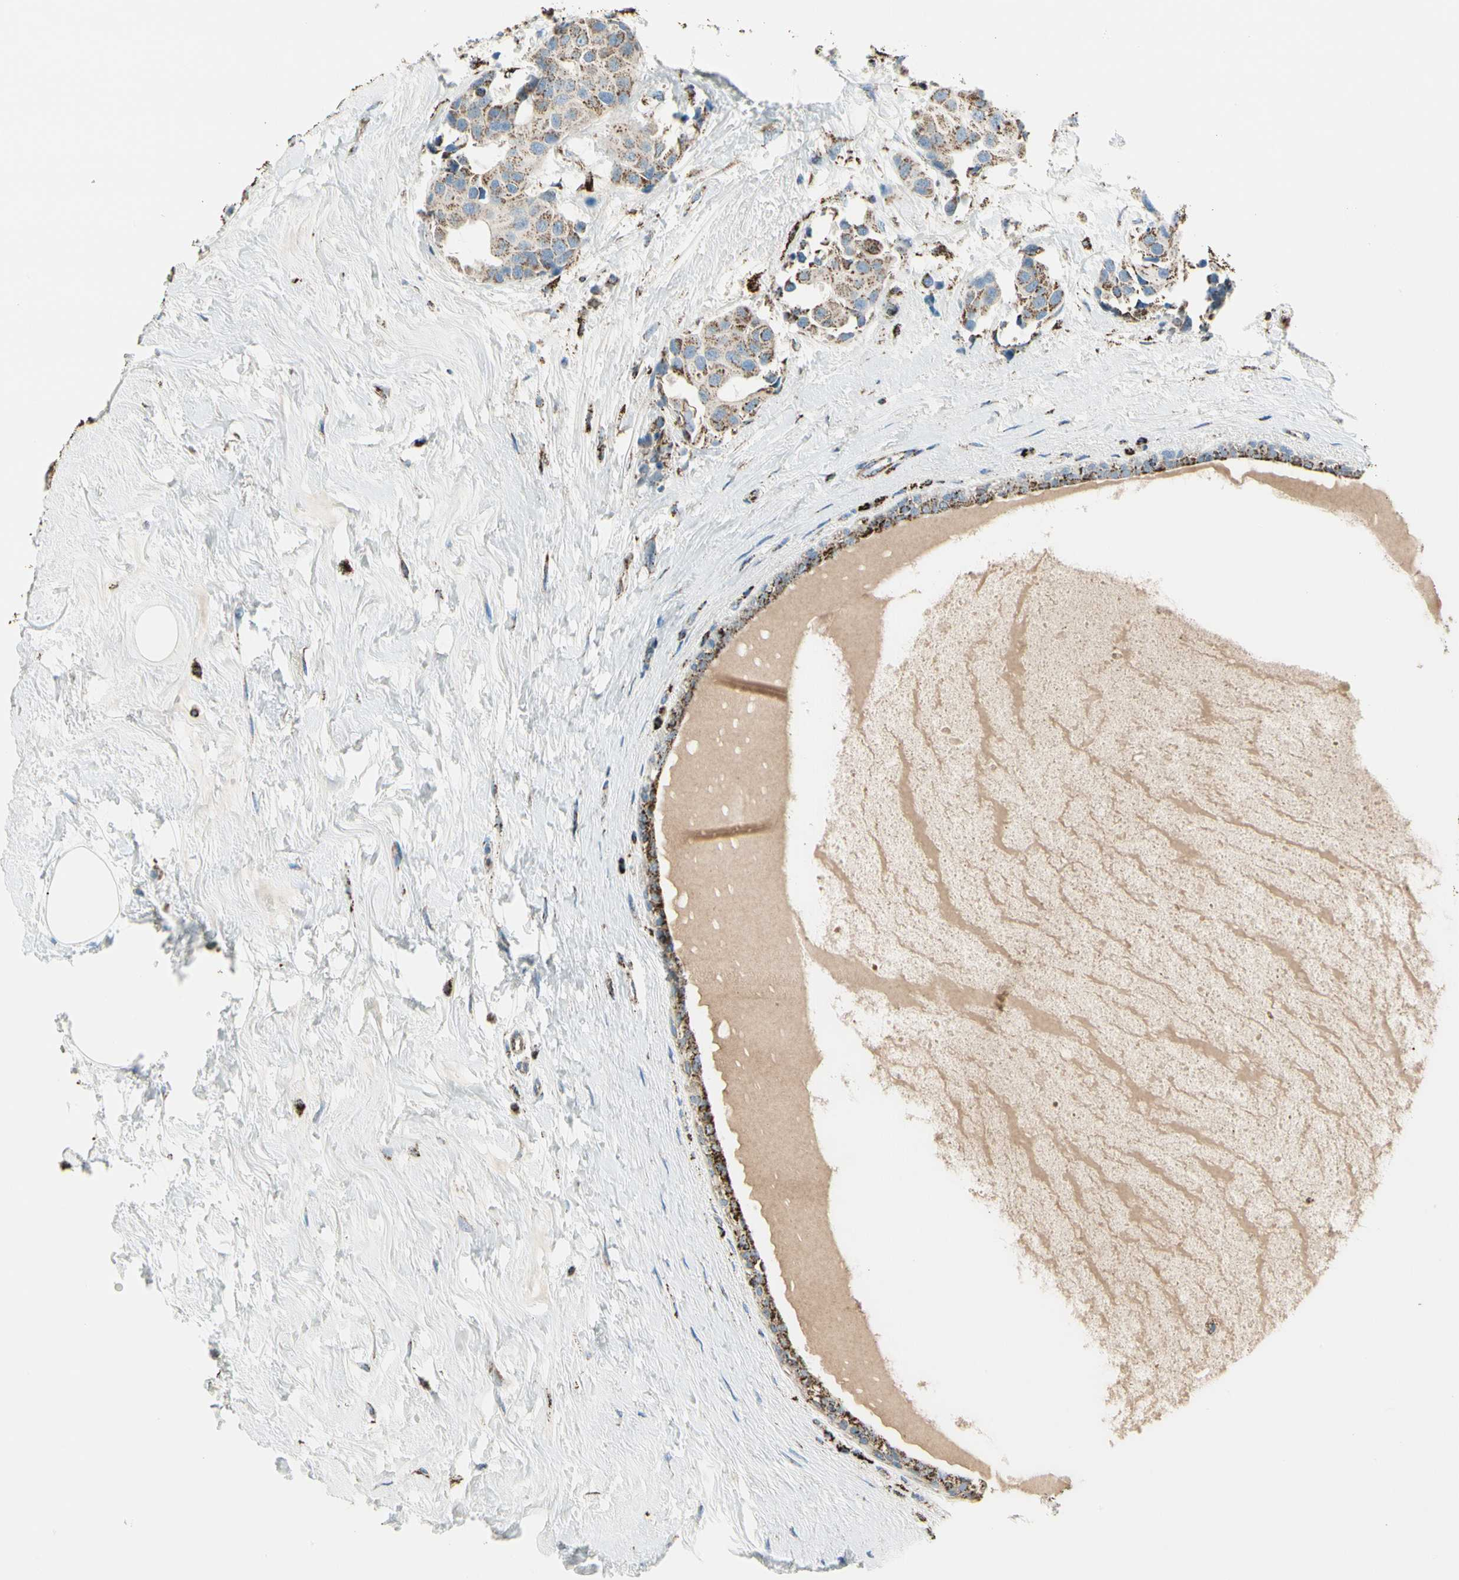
{"staining": {"intensity": "moderate", "quantity": ">75%", "location": "cytoplasmic/membranous"}, "tissue": "breast cancer", "cell_type": "Tumor cells", "image_type": "cancer", "snomed": [{"axis": "morphology", "description": "Normal tissue, NOS"}, {"axis": "morphology", "description": "Duct carcinoma"}, {"axis": "topography", "description": "Breast"}], "caption": "Tumor cells exhibit moderate cytoplasmic/membranous staining in about >75% of cells in infiltrating ductal carcinoma (breast). (DAB (3,3'-diaminobenzidine) IHC, brown staining for protein, blue staining for nuclei).", "gene": "ME2", "patient": {"sex": "female", "age": 39}}